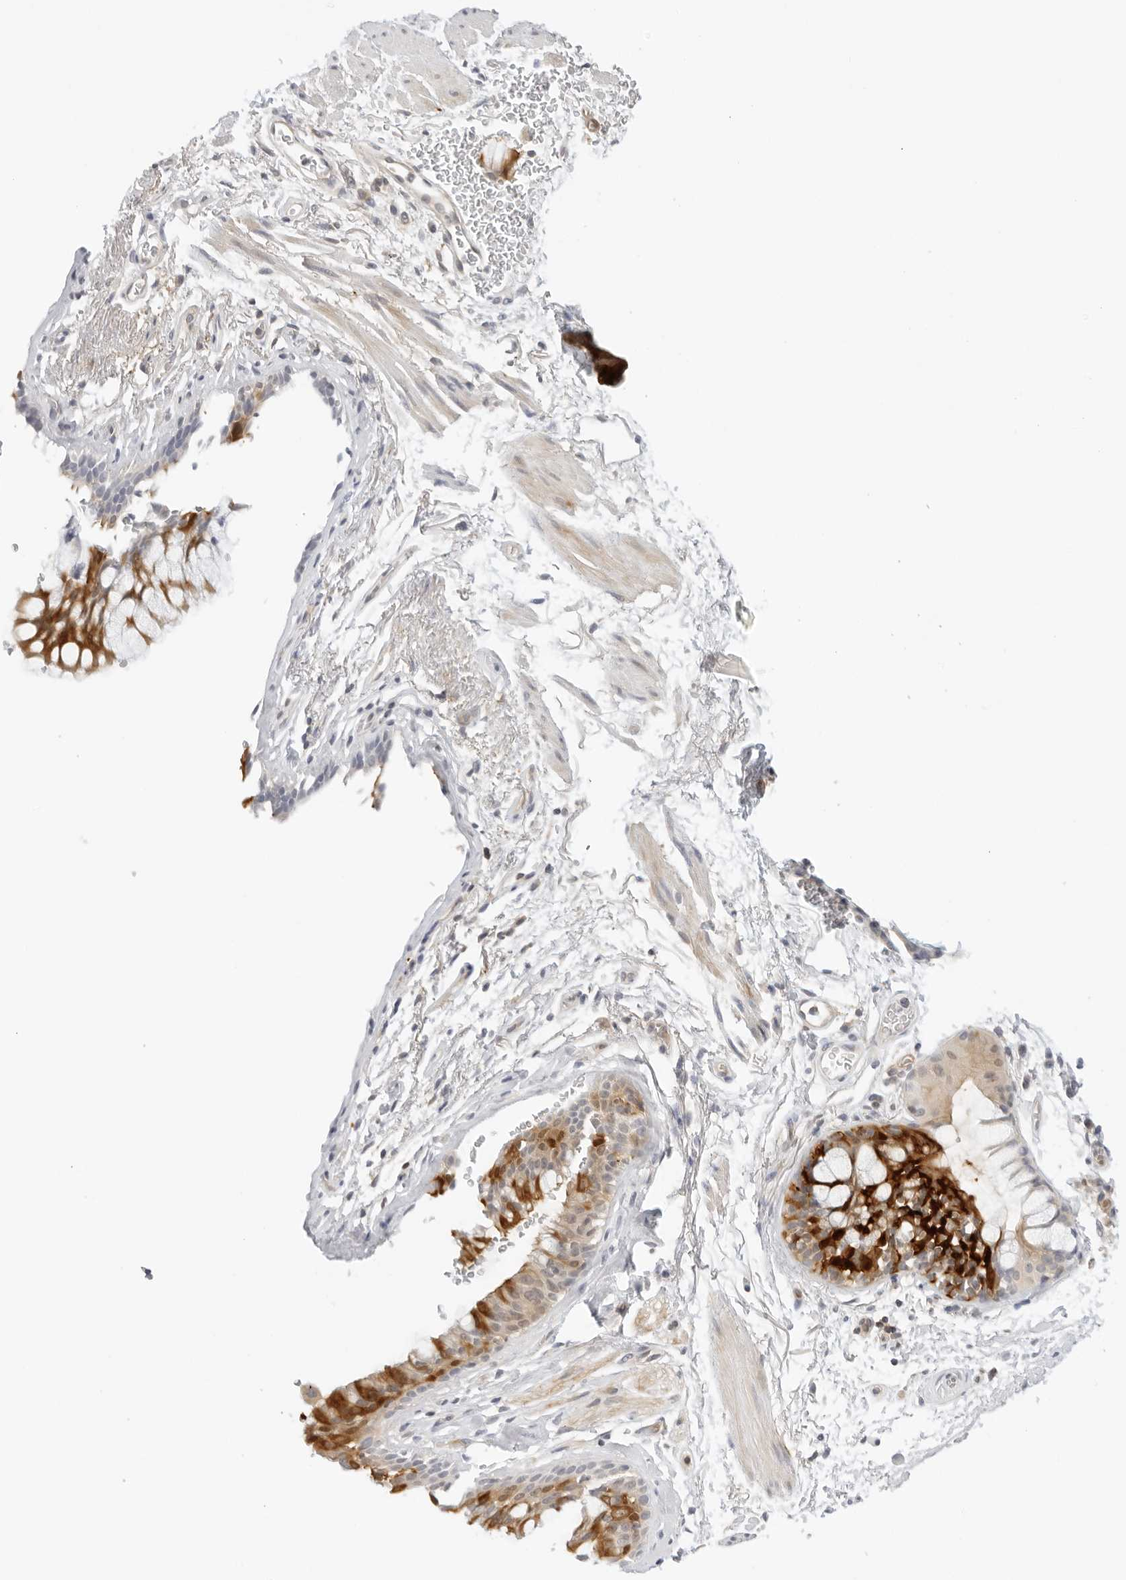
{"staining": {"intensity": "strong", "quantity": "25%-75%", "location": "cytoplasmic/membranous,nuclear"}, "tissue": "bronchus", "cell_type": "Respiratory epithelial cells", "image_type": "normal", "snomed": [{"axis": "morphology", "description": "Normal tissue, NOS"}, {"axis": "topography", "description": "Cartilage tissue"}, {"axis": "topography", "description": "Bronchus"}], "caption": "Immunohistochemical staining of benign bronchus demonstrates high levels of strong cytoplasmic/membranous,nuclear positivity in approximately 25%-75% of respiratory epithelial cells.", "gene": "OSCP1", "patient": {"sex": "female", "age": 53}}